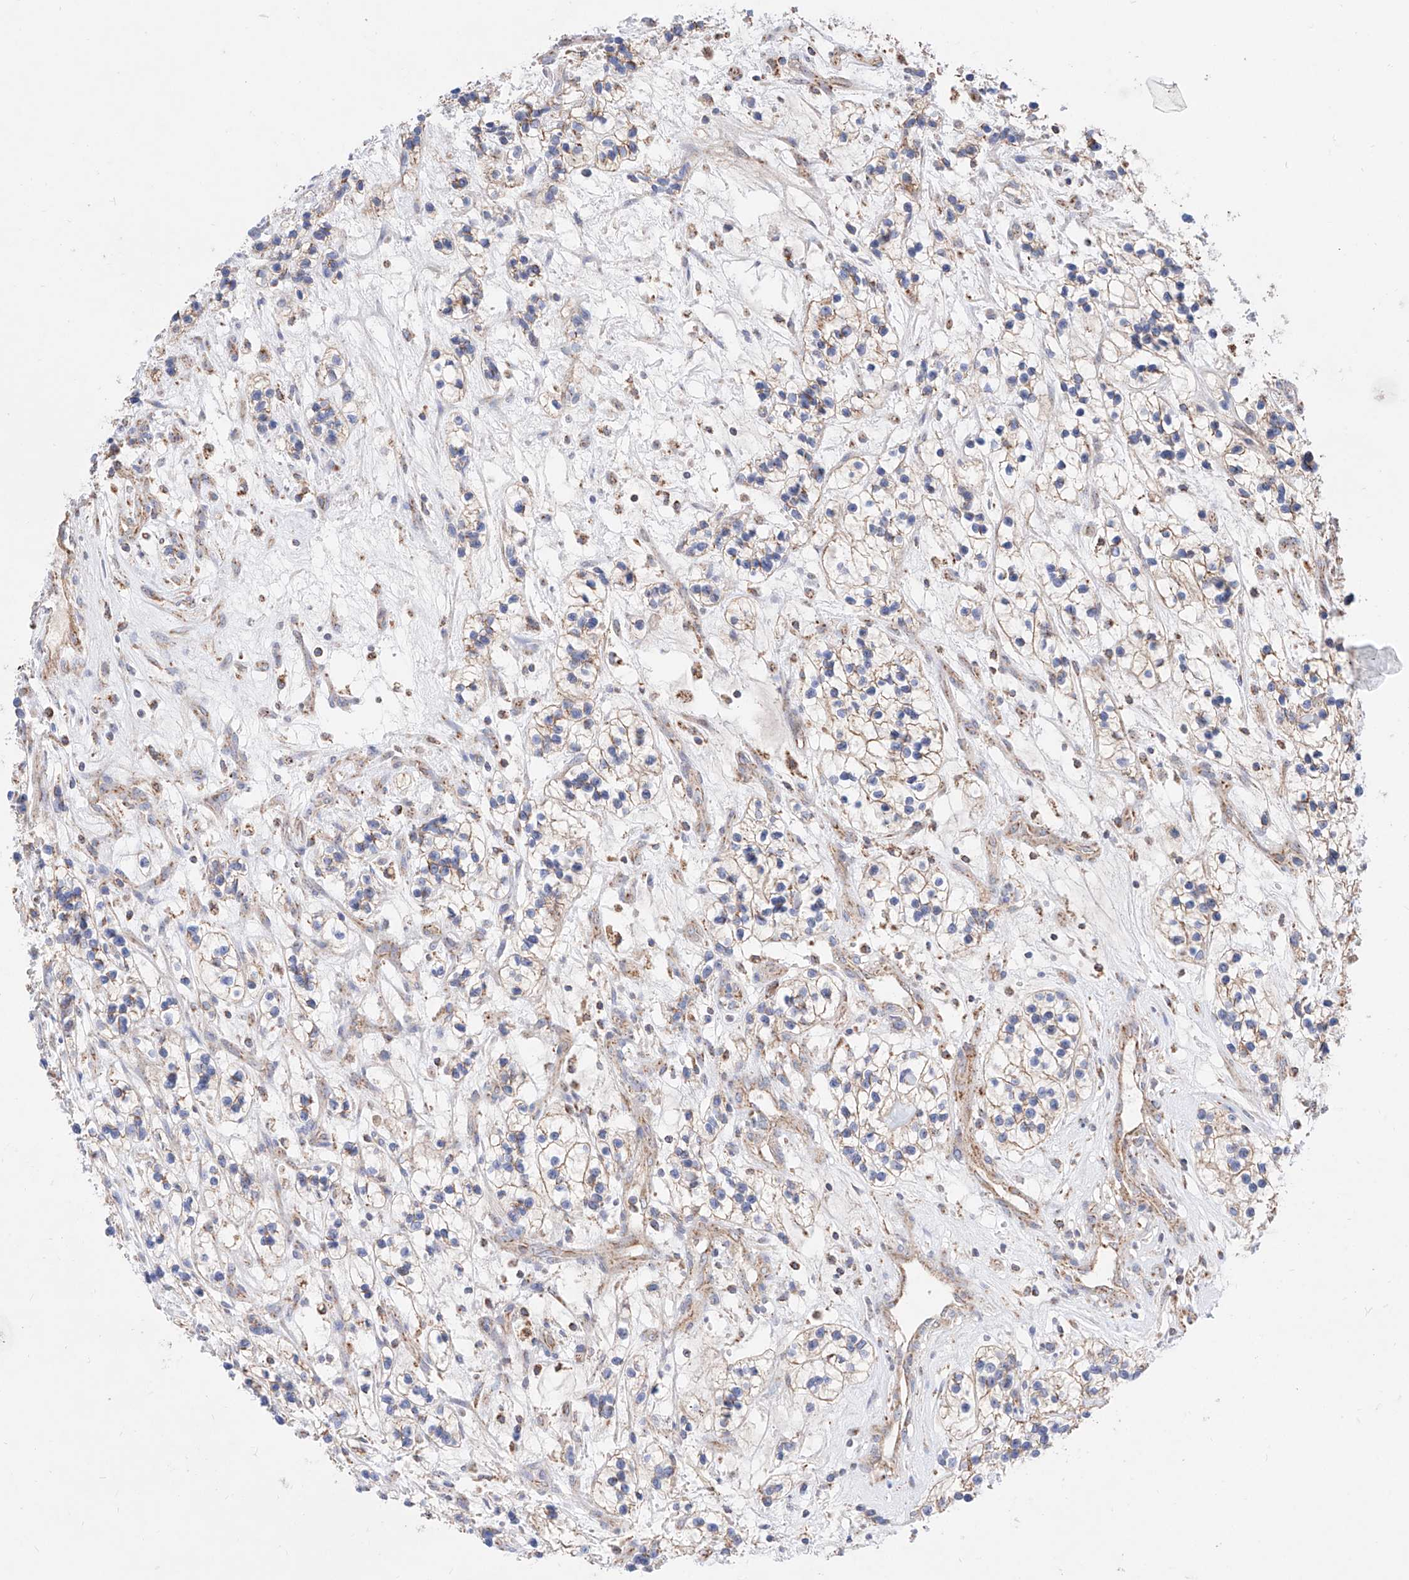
{"staining": {"intensity": "weak", "quantity": ">75%", "location": "cytoplasmic/membranous"}, "tissue": "renal cancer", "cell_type": "Tumor cells", "image_type": "cancer", "snomed": [{"axis": "morphology", "description": "Adenocarcinoma, NOS"}, {"axis": "topography", "description": "Kidney"}], "caption": "Immunohistochemical staining of renal cancer demonstrates low levels of weak cytoplasmic/membranous protein staining in about >75% of tumor cells.", "gene": "KTI12", "patient": {"sex": "female", "age": 57}}